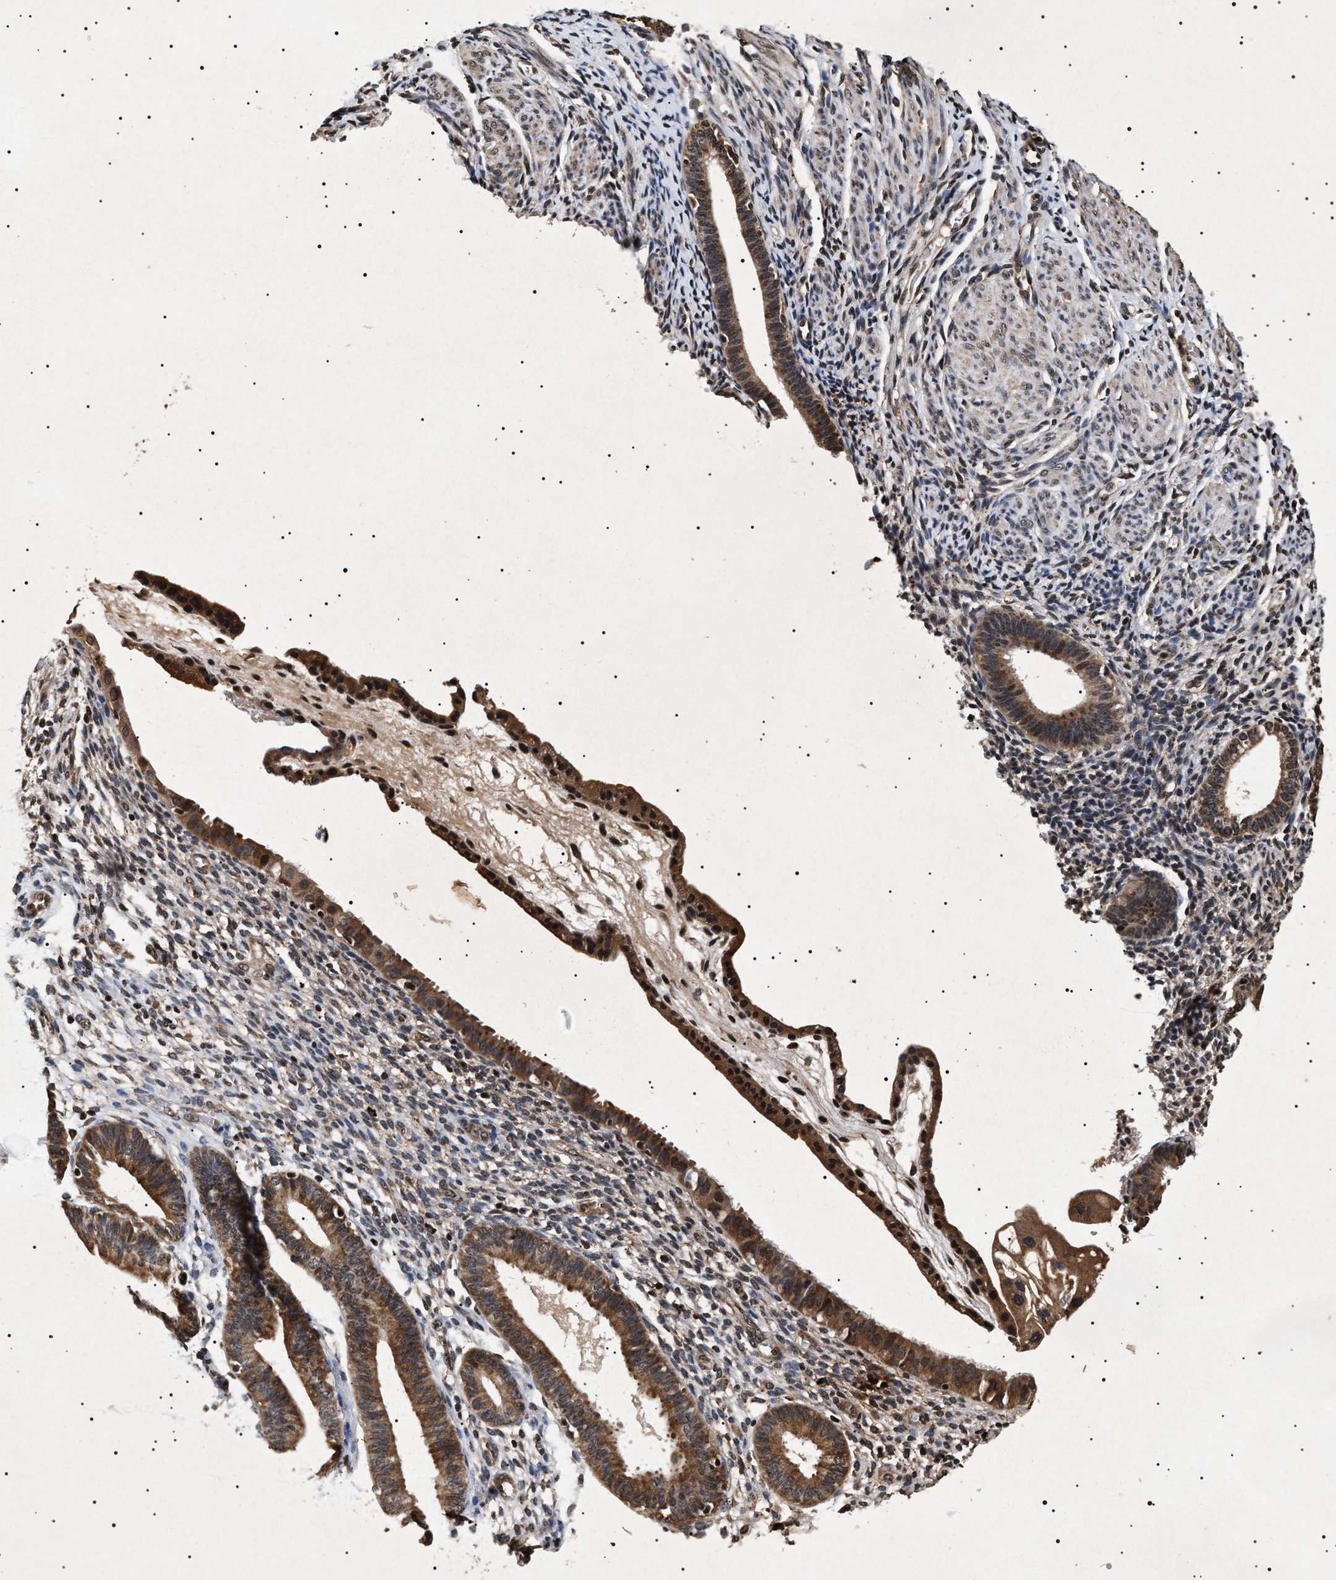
{"staining": {"intensity": "moderate", "quantity": "<25%", "location": "cytoplasmic/membranous,nuclear"}, "tissue": "endometrium", "cell_type": "Cells in endometrial stroma", "image_type": "normal", "snomed": [{"axis": "morphology", "description": "Normal tissue, NOS"}, {"axis": "topography", "description": "Endometrium"}], "caption": "A photomicrograph of endometrium stained for a protein exhibits moderate cytoplasmic/membranous,nuclear brown staining in cells in endometrial stroma.", "gene": "KIF21A", "patient": {"sex": "female", "age": 61}}